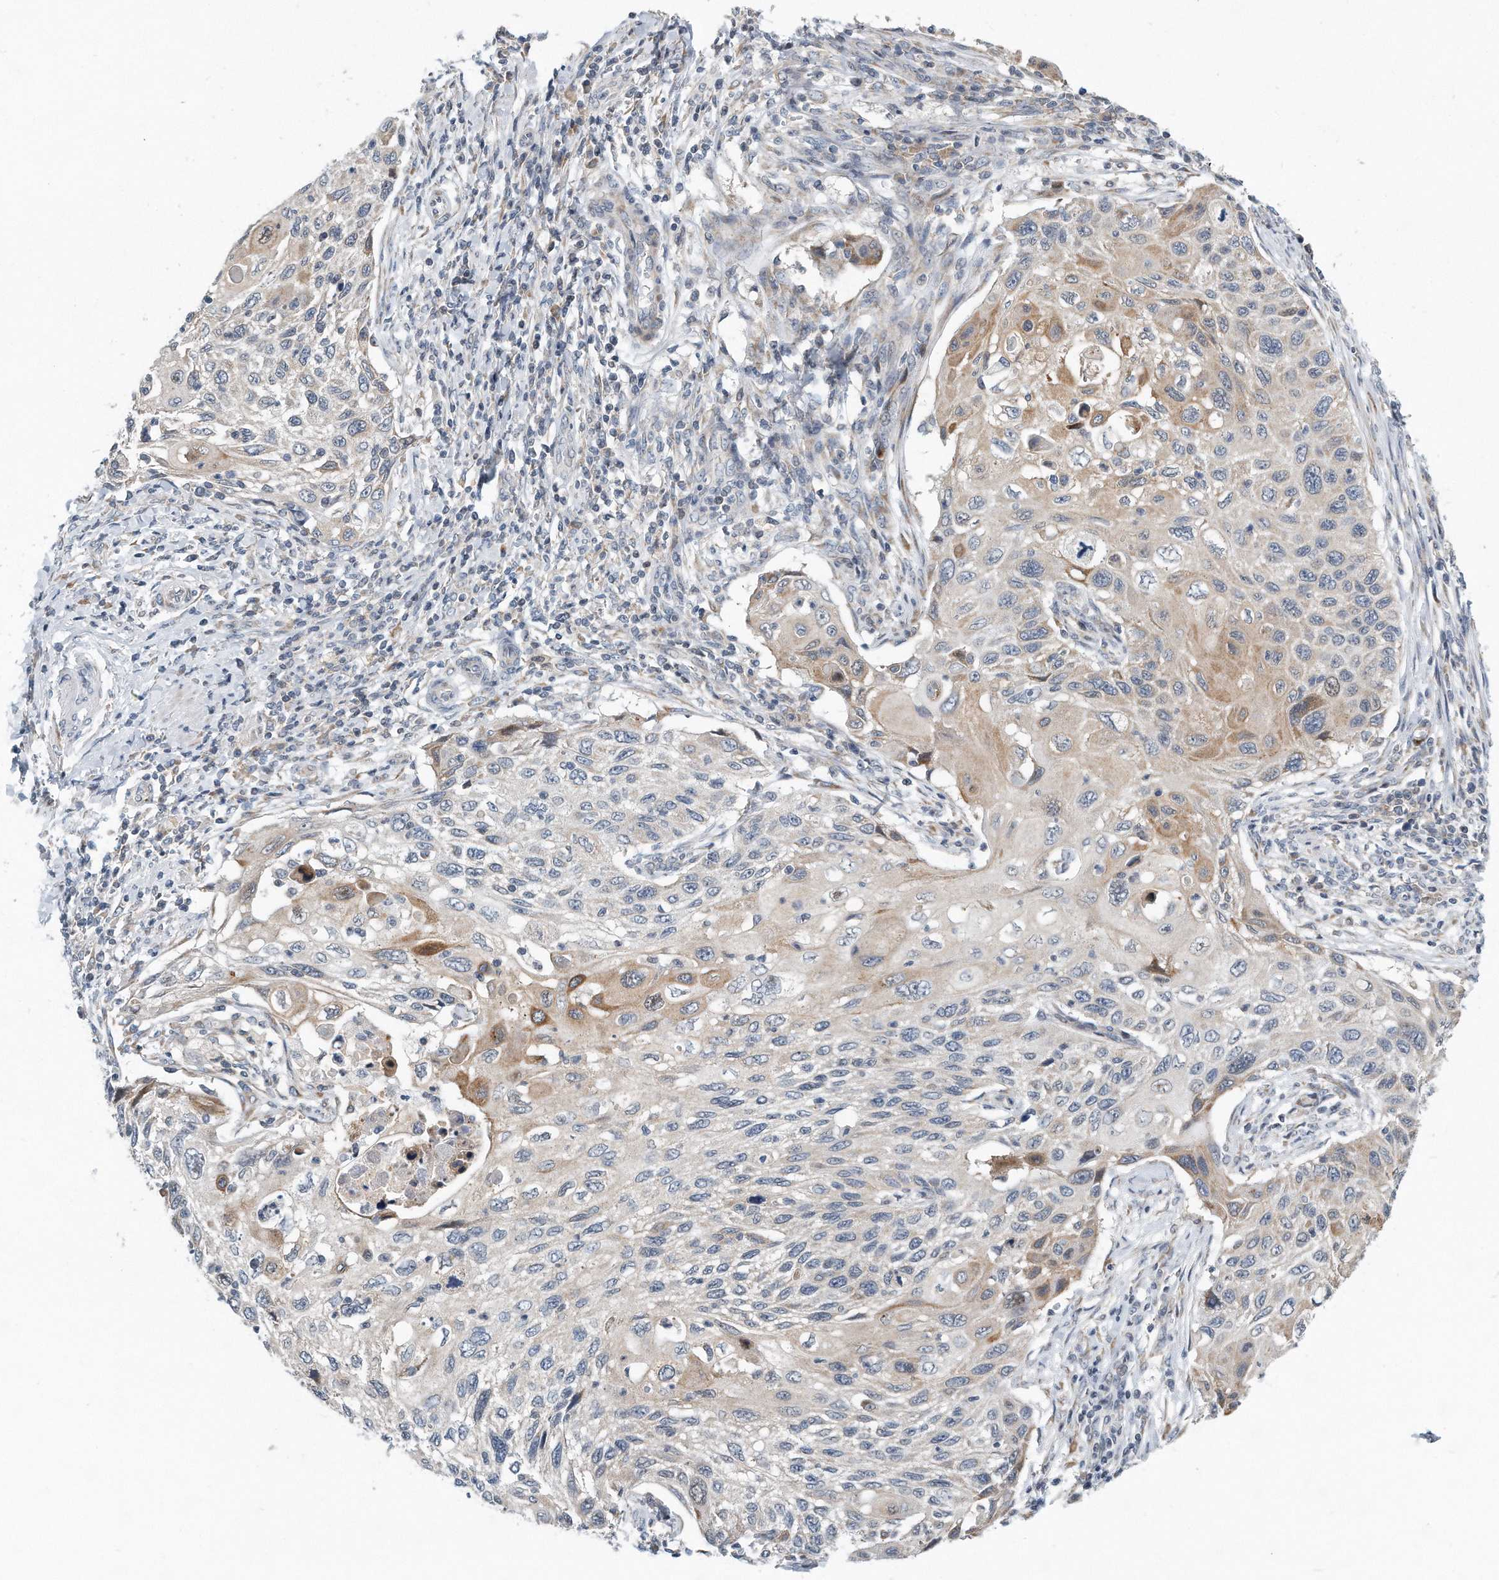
{"staining": {"intensity": "moderate", "quantity": "<25%", "location": "cytoplasmic/membranous"}, "tissue": "cervical cancer", "cell_type": "Tumor cells", "image_type": "cancer", "snomed": [{"axis": "morphology", "description": "Squamous cell carcinoma, NOS"}, {"axis": "topography", "description": "Cervix"}], "caption": "This is a photomicrograph of immunohistochemistry staining of squamous cell carcinoma (cervical), which shows moderate positivity in the cytoplasmic/membranous of tumor cells.", "gene": "VLDLR", "patient": {"sex": "female", "age": 70}}